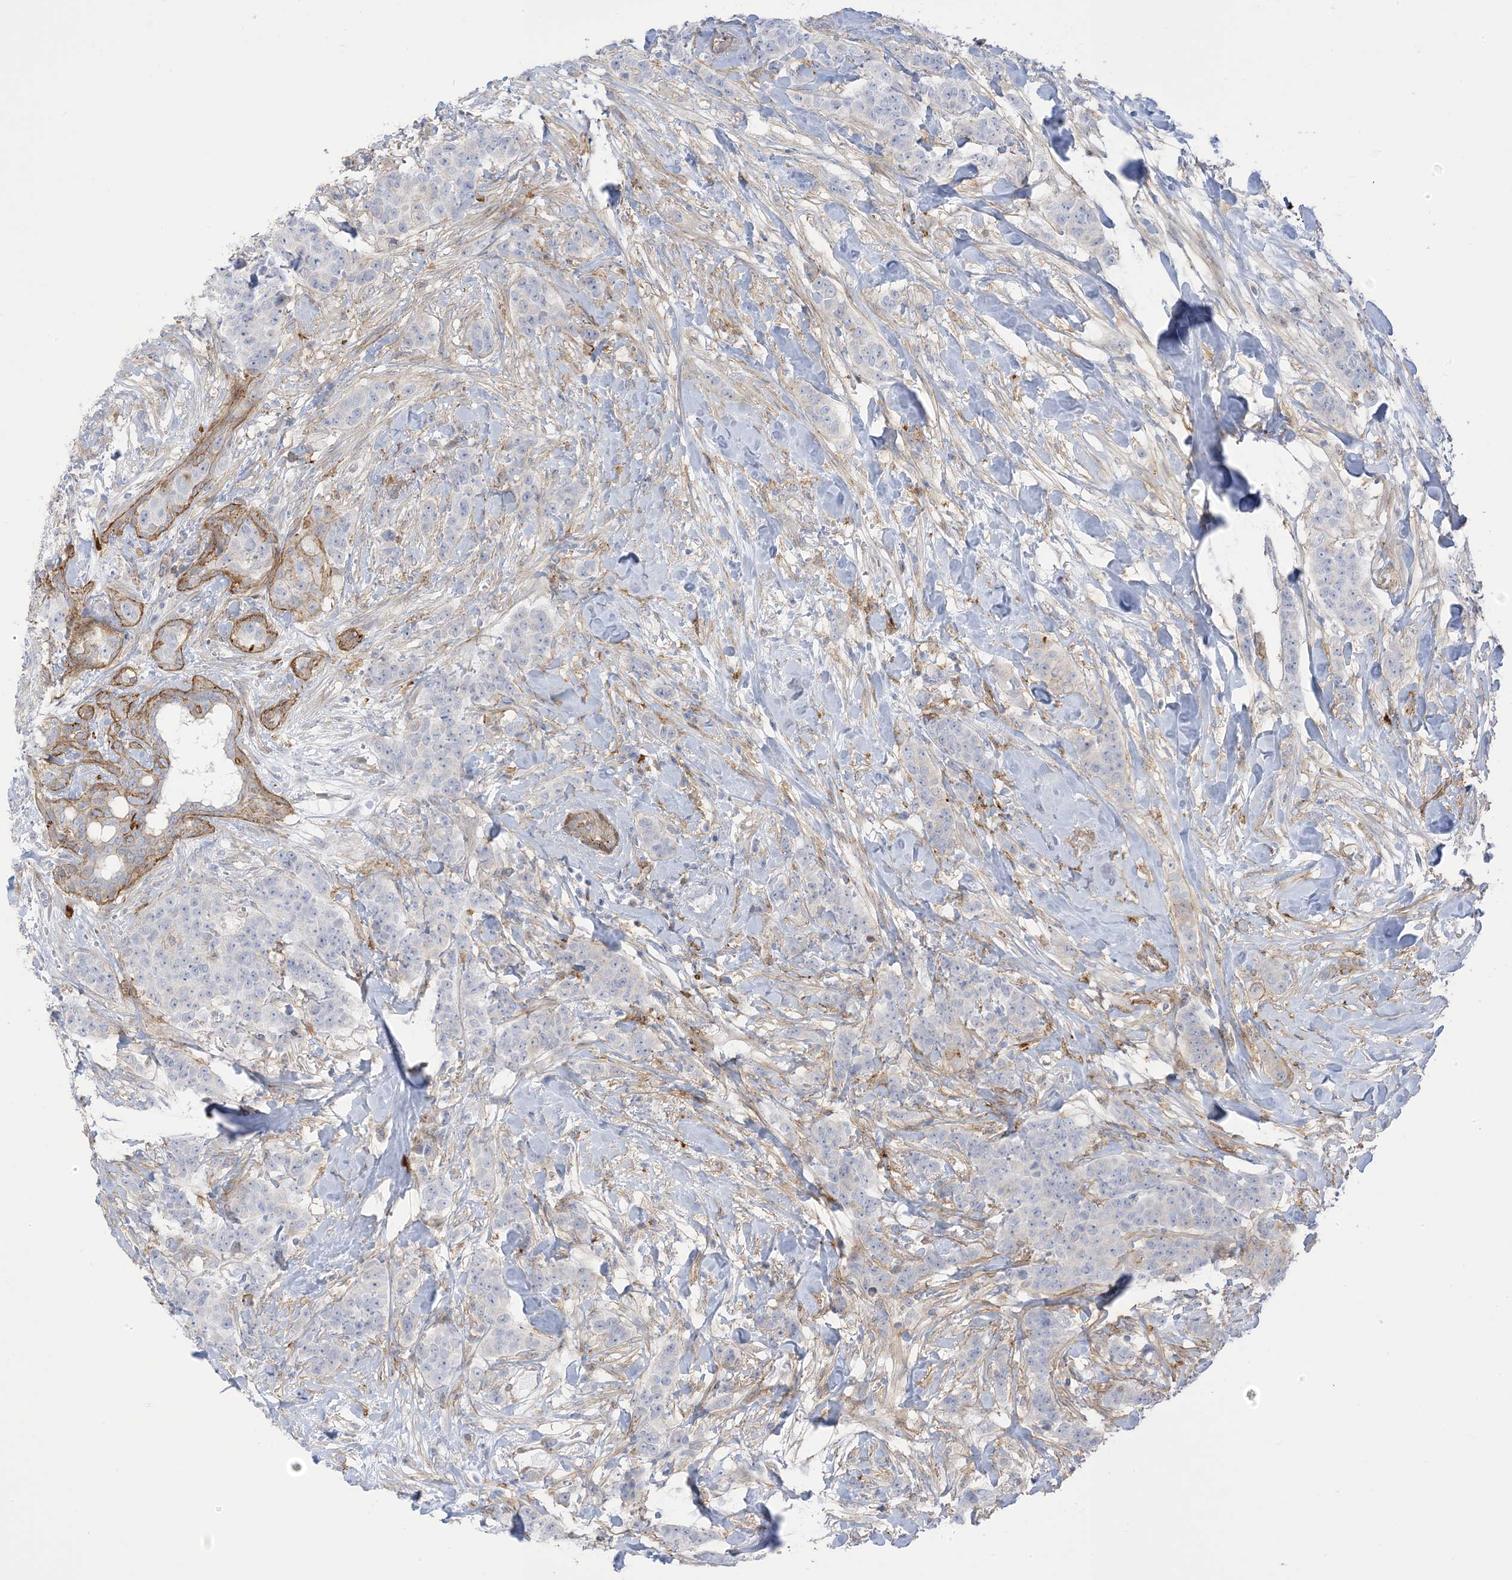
{"staining": {"intensity": "negative", "quantity": "none", "location": "none"}, "tissue": "breast cancer", "cell_type": "Tumor cells", "image_type": "cancer", "snomed": [{"axis": "morphology", "description": "Duct carcinoma"}, {"axis": "topography", "description": "Breast"}], "caption": "A micrograph of human breast cancer (intraductal carcinoma) is negative for staining in tumor cells.", "gene": "ICMT", "patient": {"sex": "female", "age": 40}}